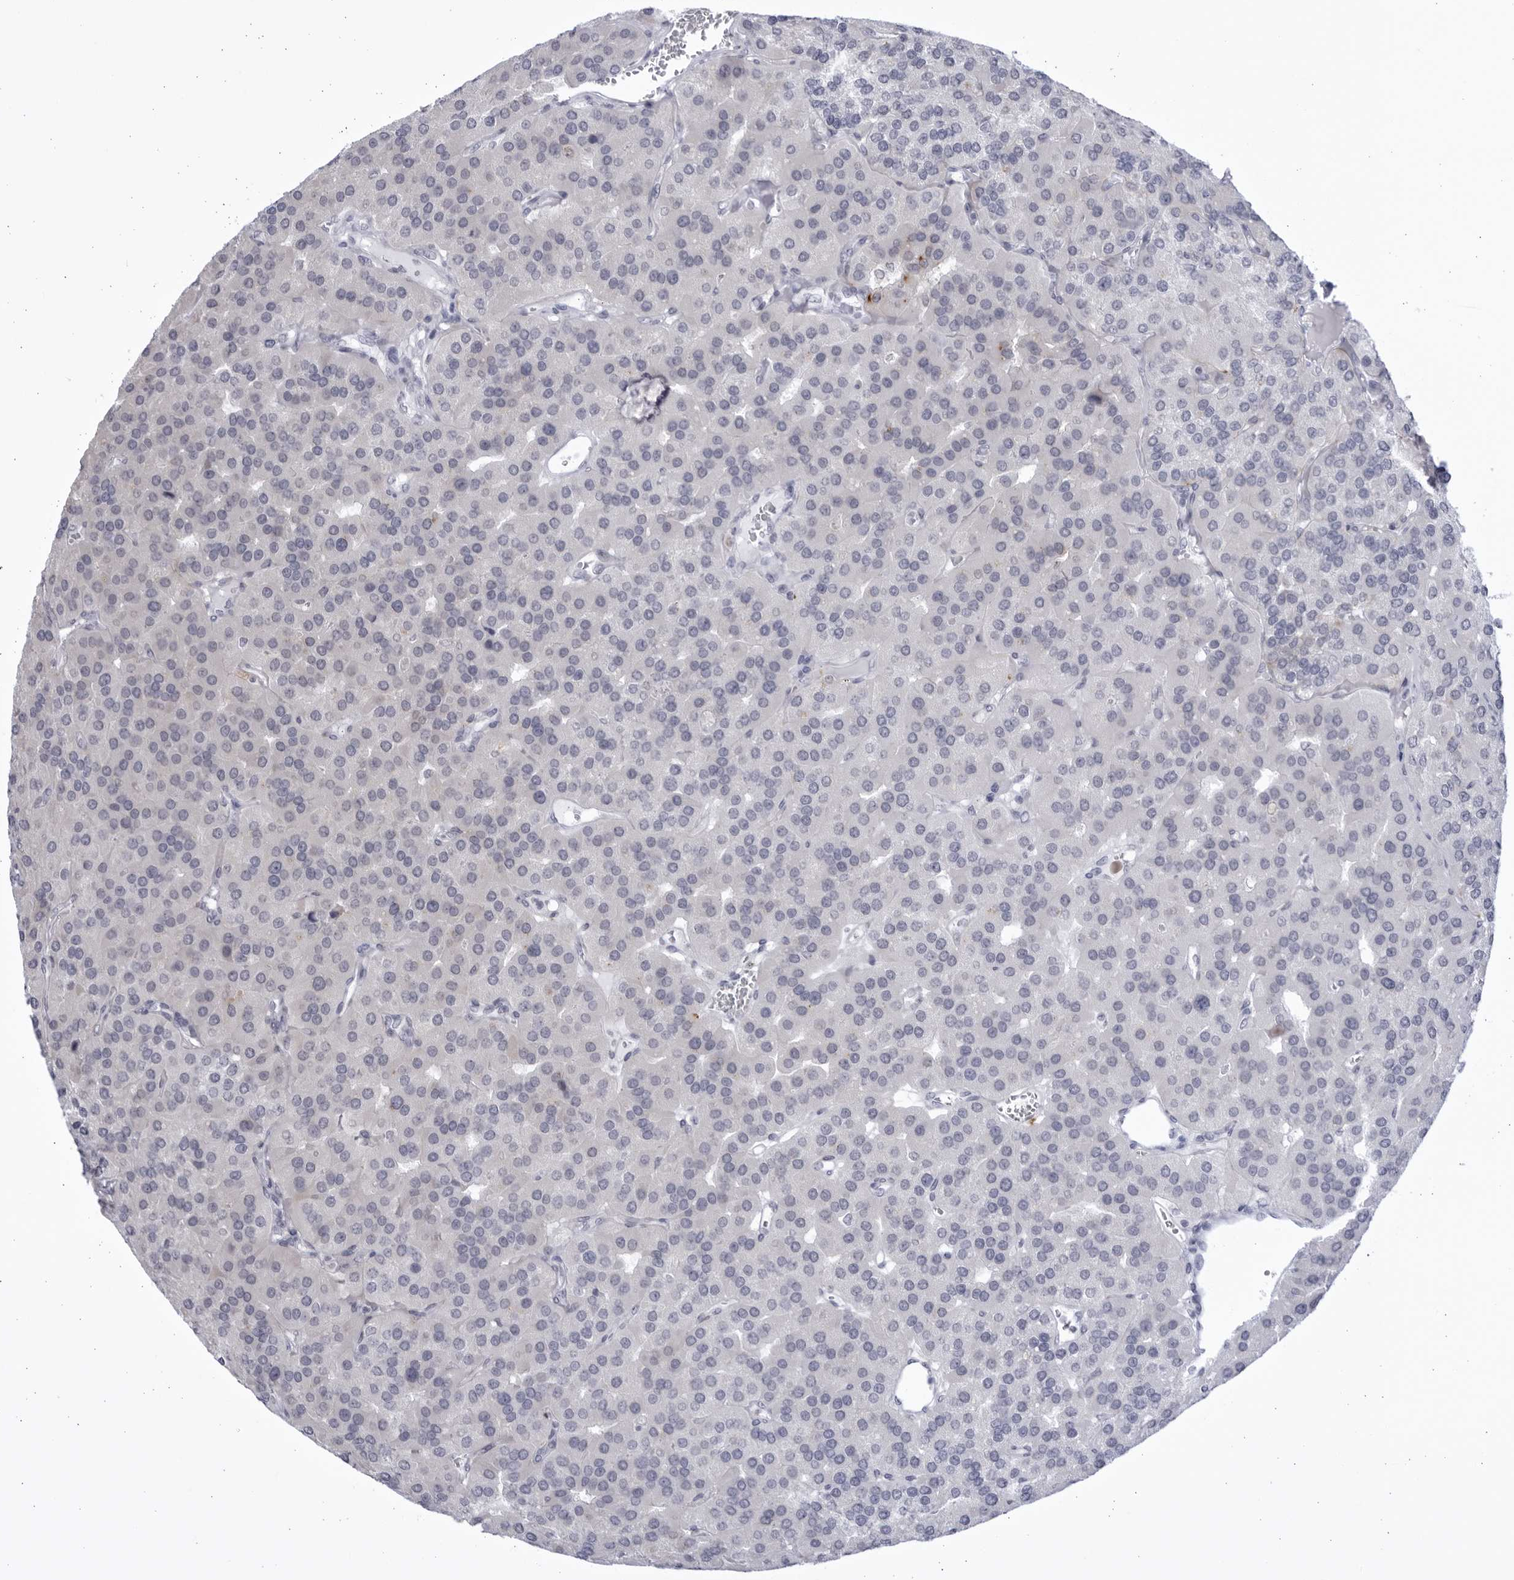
{"staining": {"intensity": "negative", "quantity": "none", "location": "none"}, "tissue": "parathyroid gland", "cell_type": "Glandular cells", "image_type": "normal", "snomed": [{"axis": "morphology", "description": "Normal tissue, NOS"}, {"axis": "morphology", "description": "Adenoma, NOS"}, {"axis": "topography", "description": "Parathyroid gland"}], "caption": "IHC photomicrograph of unremarkable parathyroid gland stained for a protein (brown), which demonstrates no expression in glandular cells. (Brightfield microscopy of DAB (3,3'-diaminobenzidine) immunohistochemistry at high magnification).", "gene": "CCDC181", "patient": {"sex": "female", "age": 86}}